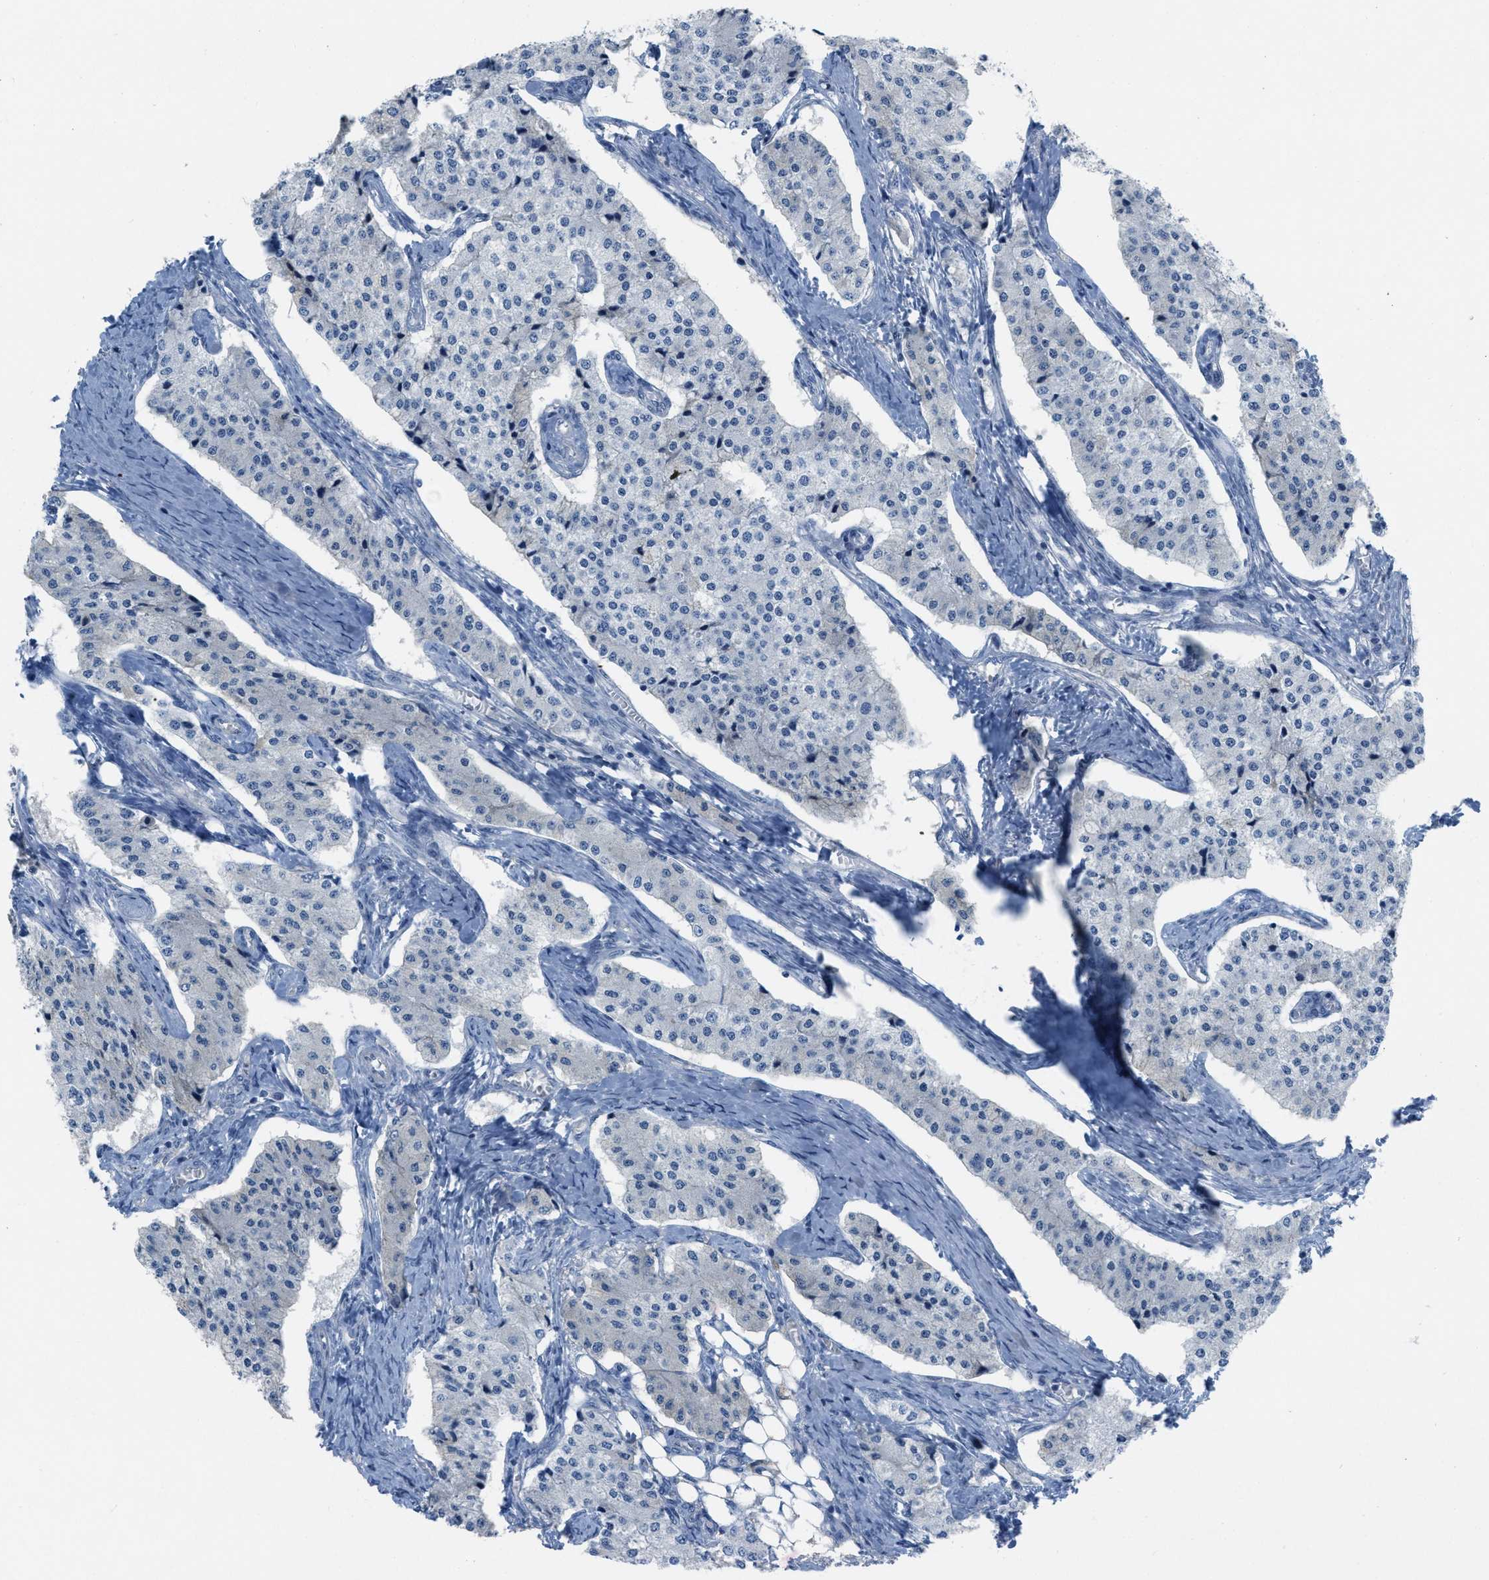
{"staining": {"intensity": "negative", "quantity": "none", "location": "none"}, "tissue": "carcinoid", "cell_type": "Tumor cells", "image_type": "cancer", "snomed": [{"axis": "morphology", "description": "Carcinoid, malignant, NOS"}, {"axis": "topography", "description": "Colon"}], "caption": "DAB (3,3'-diaminobenzidine) immunohistochemical staining of carcinoid displays no significant positivity in tumor cells.", "gene": "CRB3", "patient": {"sex": "female", "age": 52}}